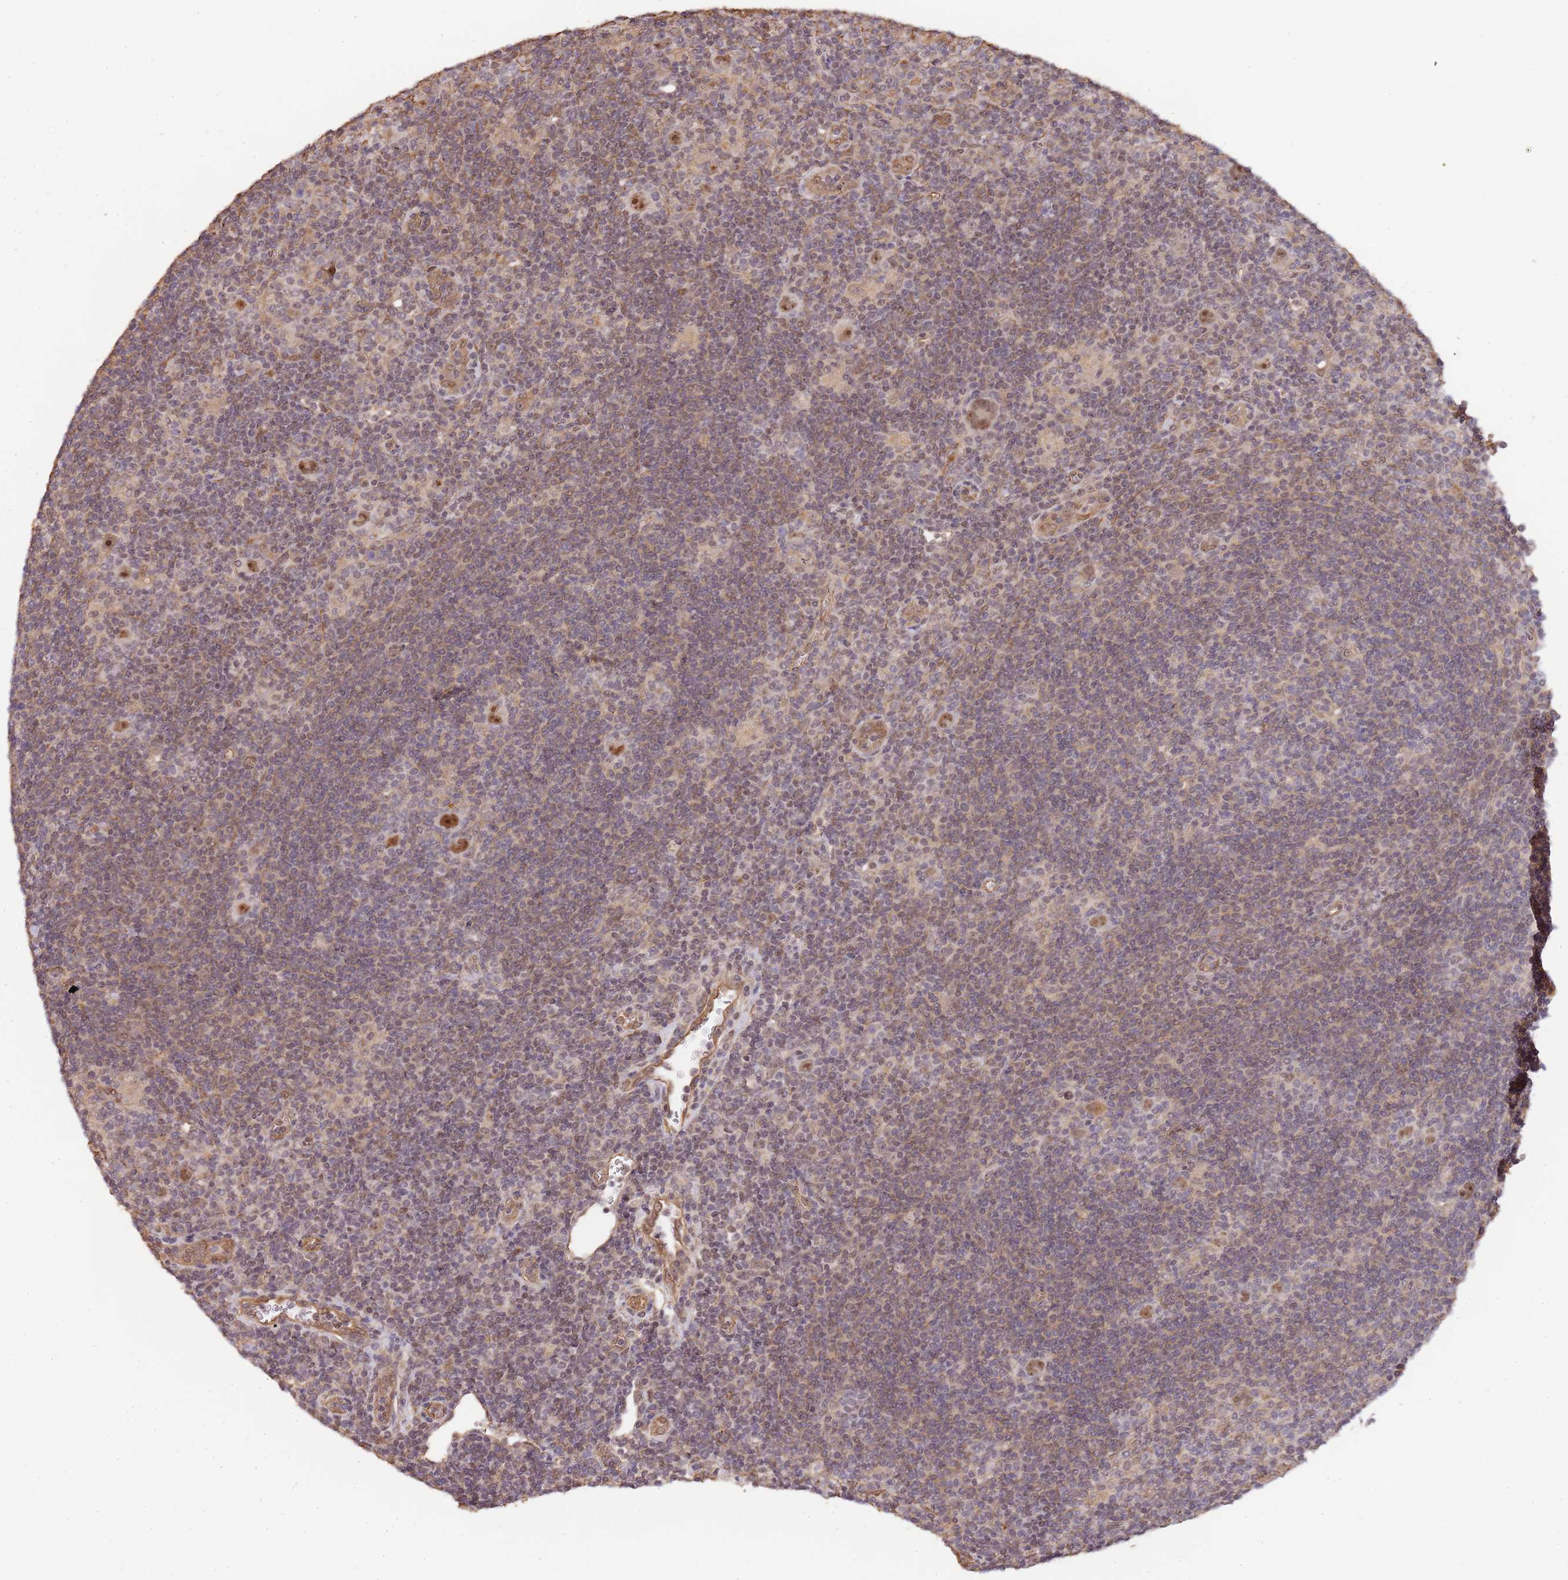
{"staining": {"intensity": "moderate", "quantity": ">75%", "location": "nuclear"}, "tissue": "lymphoma", "cell_type": "Tumor cells", "image_type": "cancer", "snomed": [{"axis": "morphology", "description": "Hodgkin's disease, NOS"}, {"axis": "topography", "description": "Lymph node"}], "caption": "Protein staining of lymphoma tissue displays moderate nuclear positivity in approximately >75% of tumor cells.", "gene": "SURF2", "patient": {"sex": "female", "age": 57}}